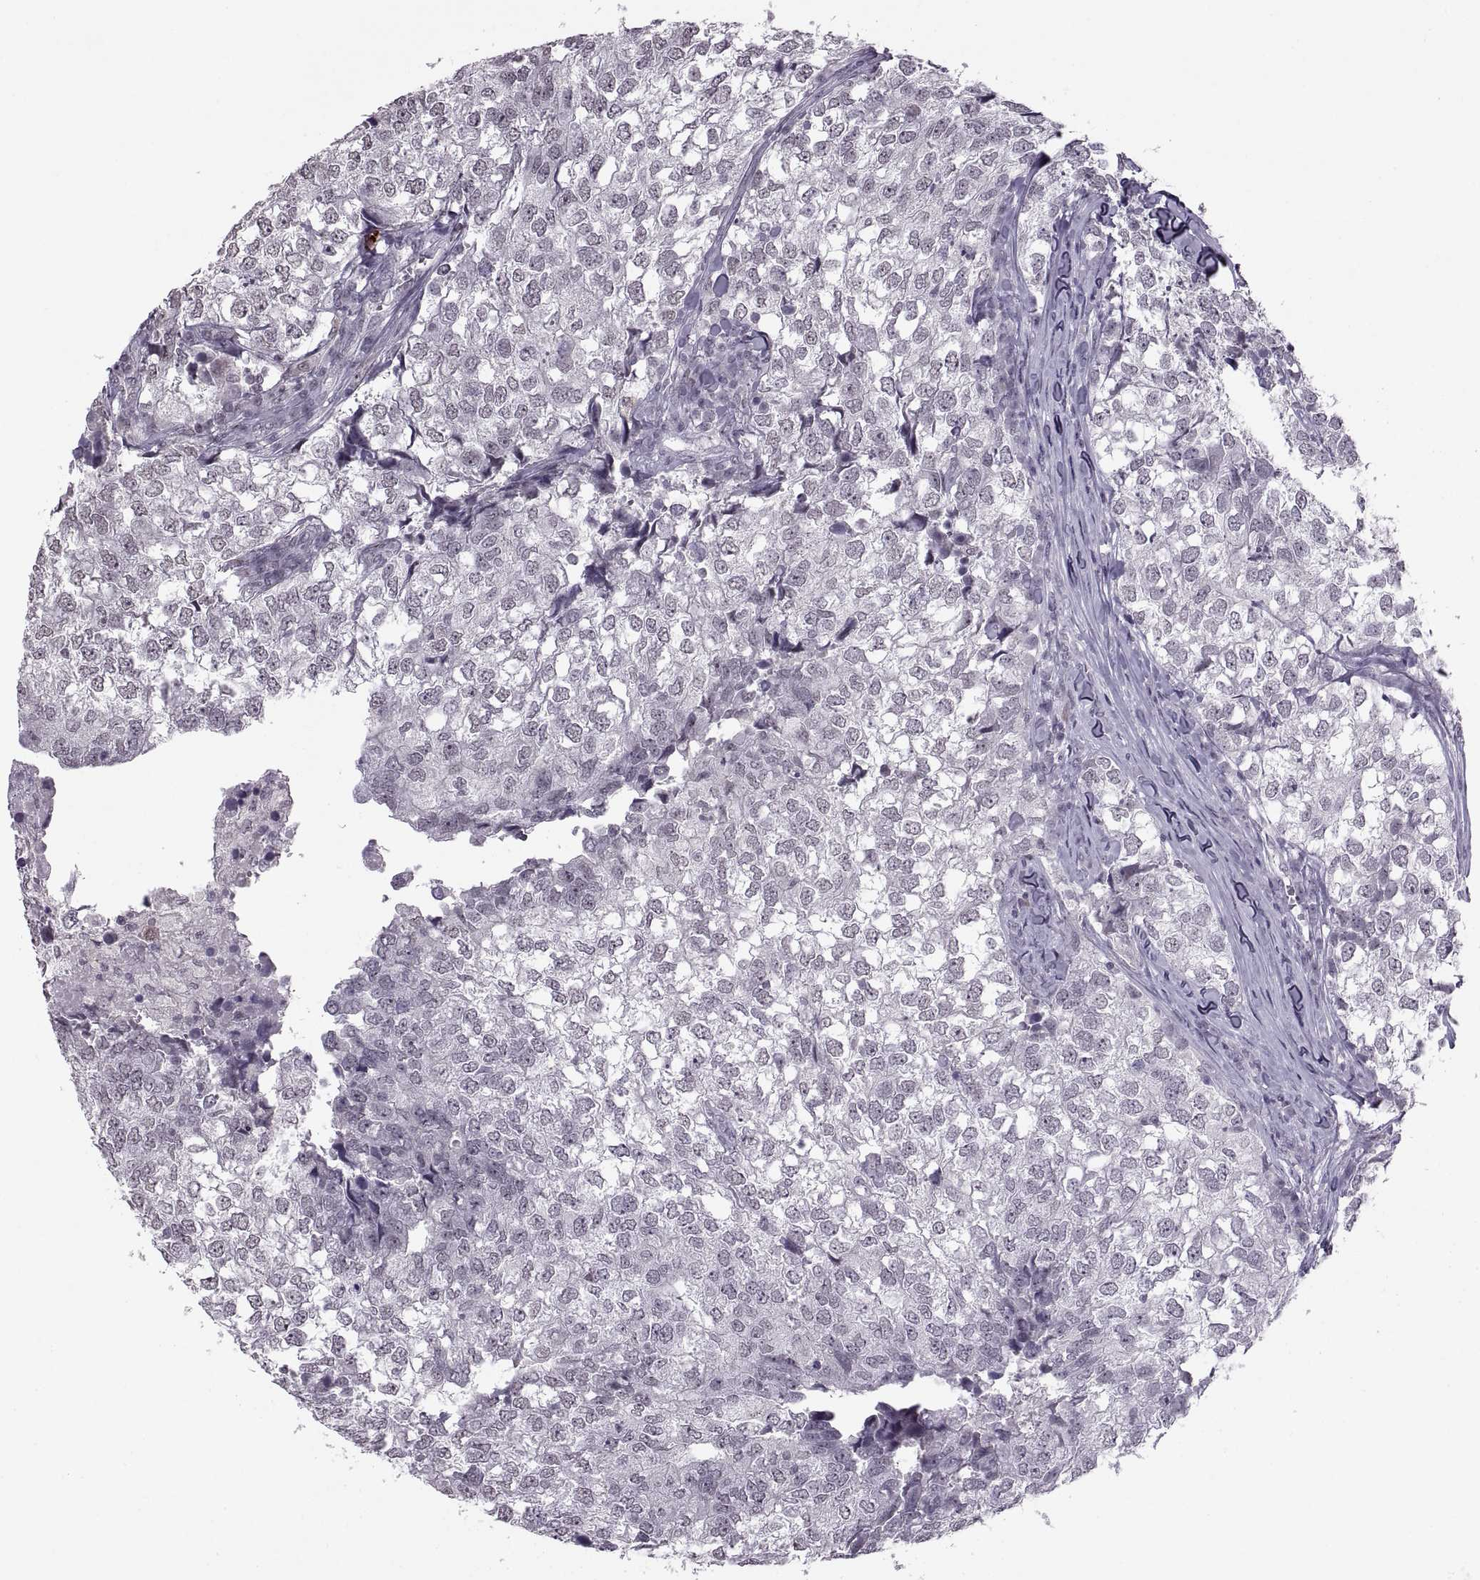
{"staining": {"intensity": "negative", "quantity": "none", "location": "none"}, "tissue": "breast cancer", "cell_type": "Tumor cells", "image_type": "cancer", "snomed": [{"axis": "morphology", "description": "Duct carcinoma"}, {"axis": "topography", "description": "Breast"}], "caption": "Breast cancer (invasive ductal carcinoma) was stained to show a protein in brown. There is no significant expression in tumor cells.", "gene": "OTP", "patient": {"sex": "female", "age": 30}}